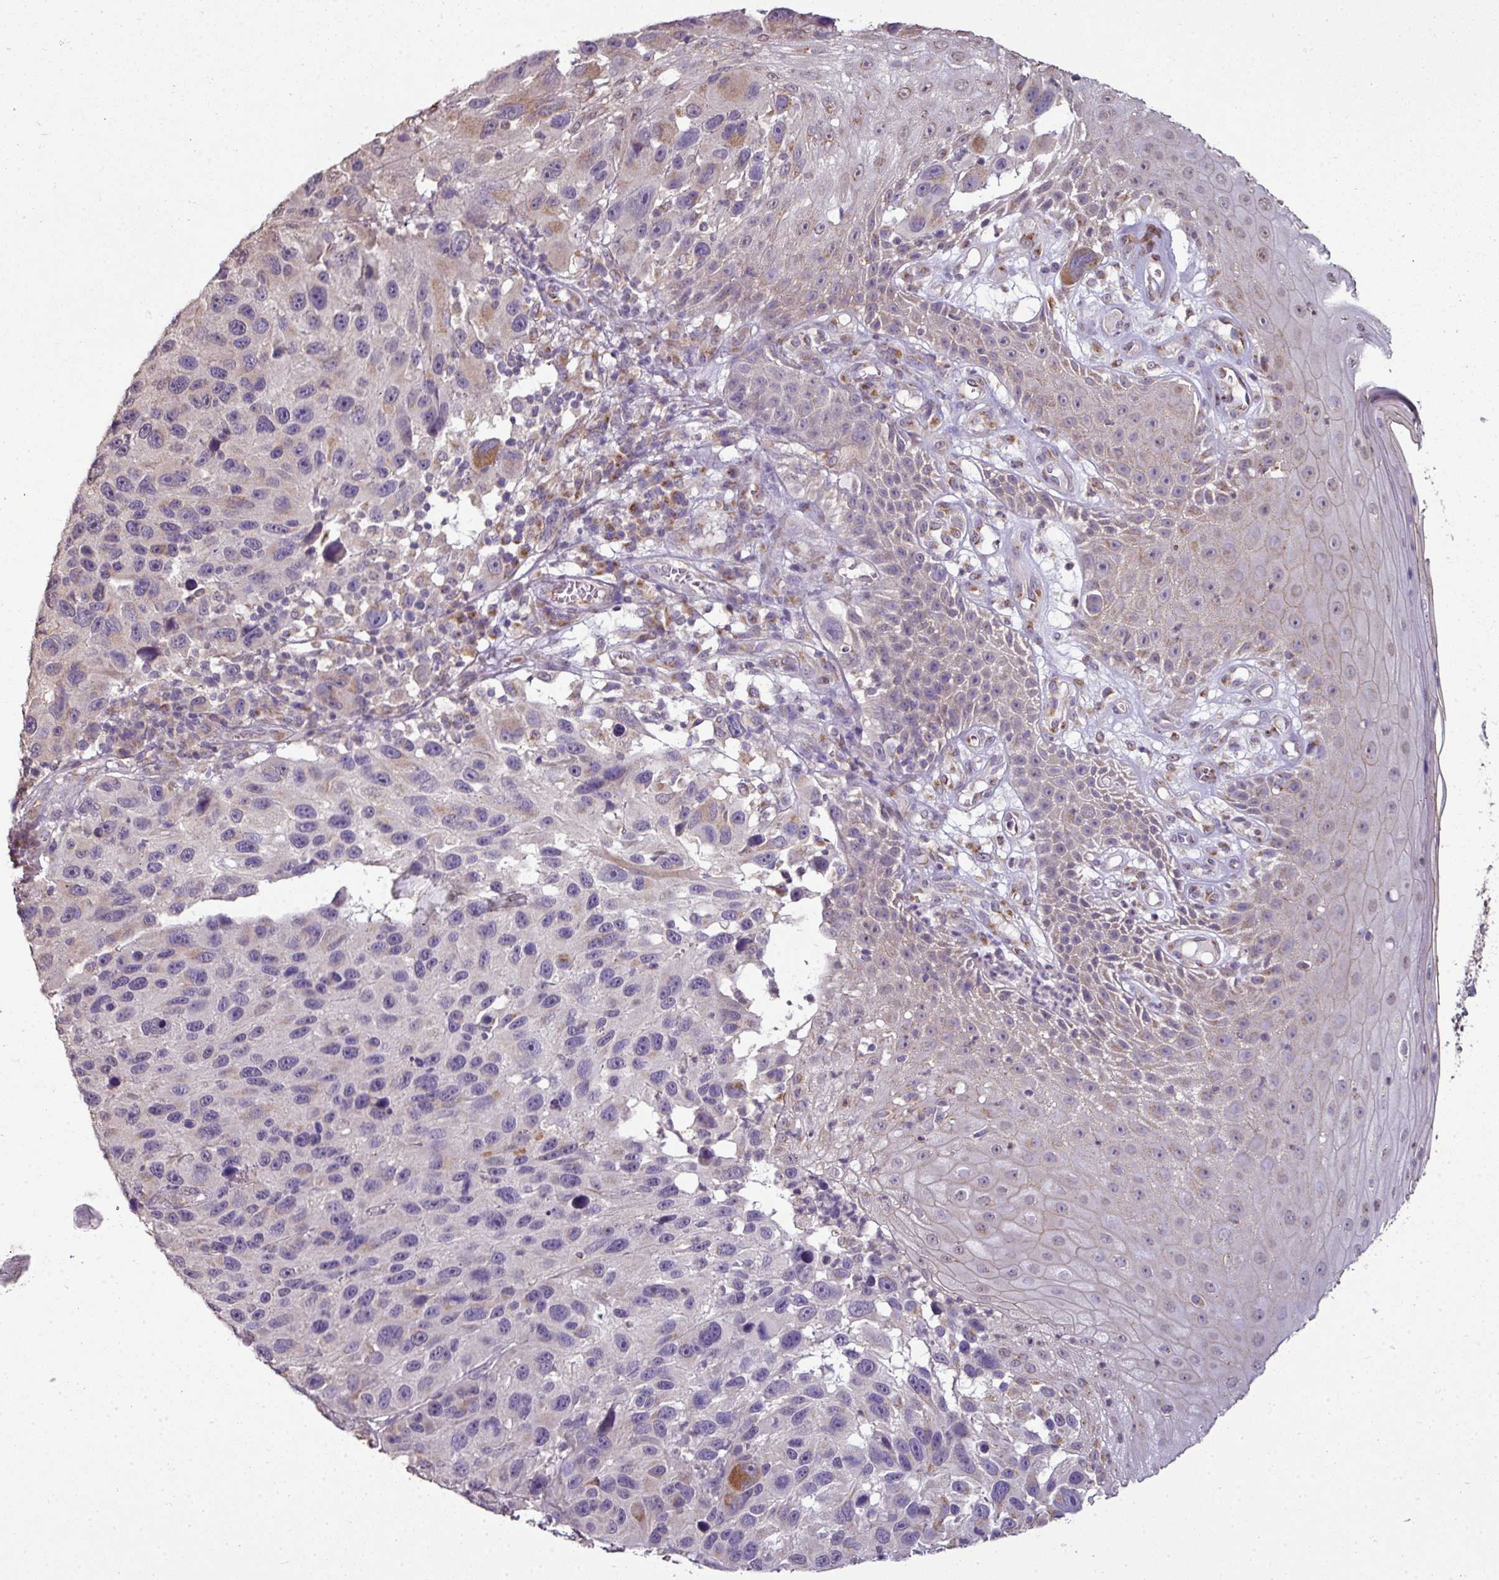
{"staining": {"intensity": "negative", "quantity": "none", "location": "none"}, "tissue": "melanoma", "cell_type": "Tumor cells", "image_type": "cancer", "snomed": [{"axis": "morphology", "description": "Malignant melanoma, NOS"}, {"axis": "topography", "description": "Skin"}], "caption": "Human melanoma stained for a protein using immunohistochemistry (IHC) demonstrates no positivity in tumor cells.", "gene": "JPH2", "patient": {"sex": "male", "age": 53}}